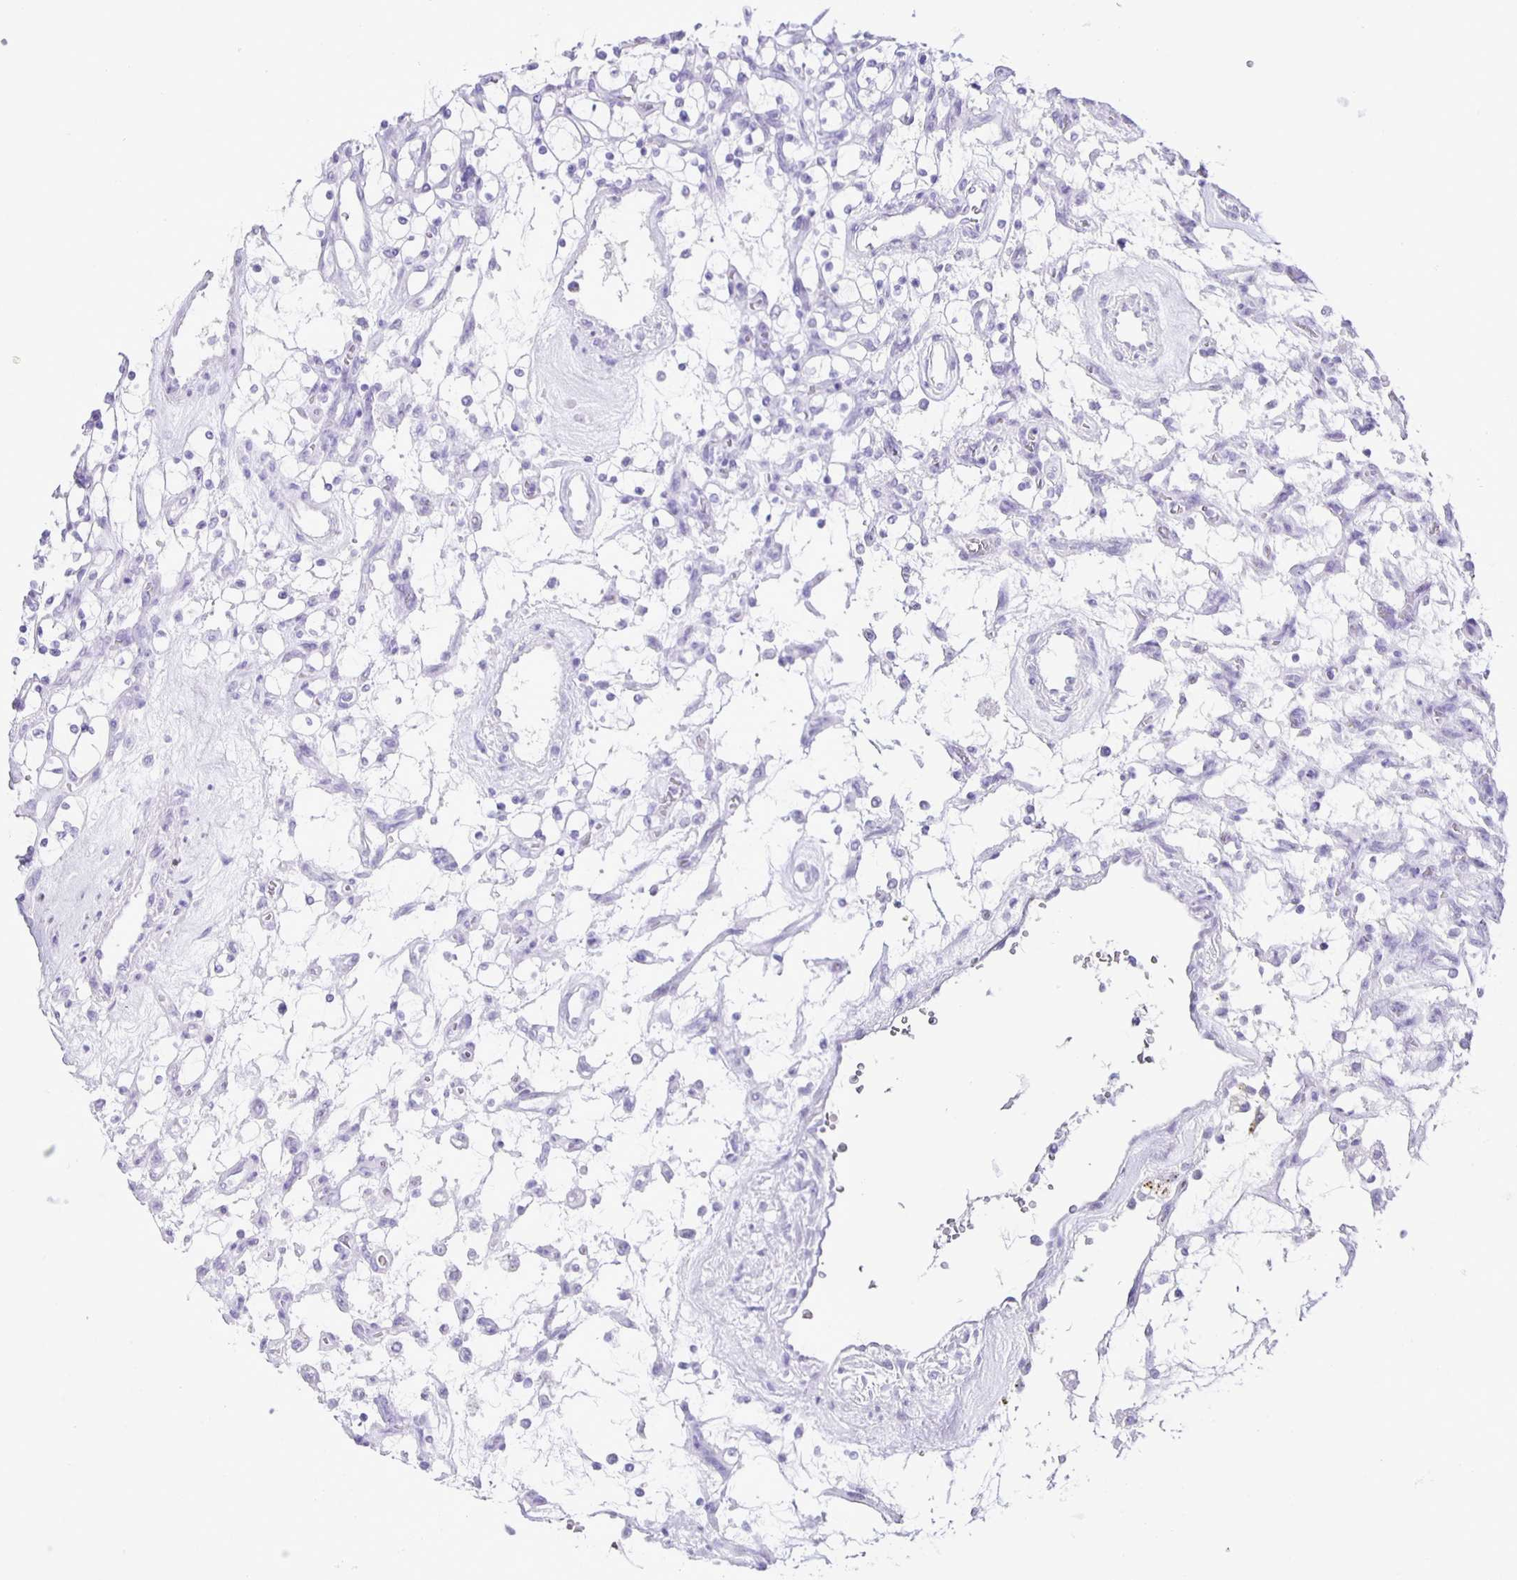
{"staining": {"intensity": "negative", "quantity": "none", "location": "none"}, "tissue": "renal cancer", "cell_type": "Tumor cells", "image_type": "cancer", "snomed": [{"axis": "morphology", "description": "Adenocarcinoma, NOS"}, {"axis": "topography", "description": "Kidney"}], "caption": "This is an immunohistochemistry micrograph of human adenocarcinoma (renal). There is no staining in tumor cells.", "gene": "EZHIP", "patient": {"sex": "female", "age": 69}}